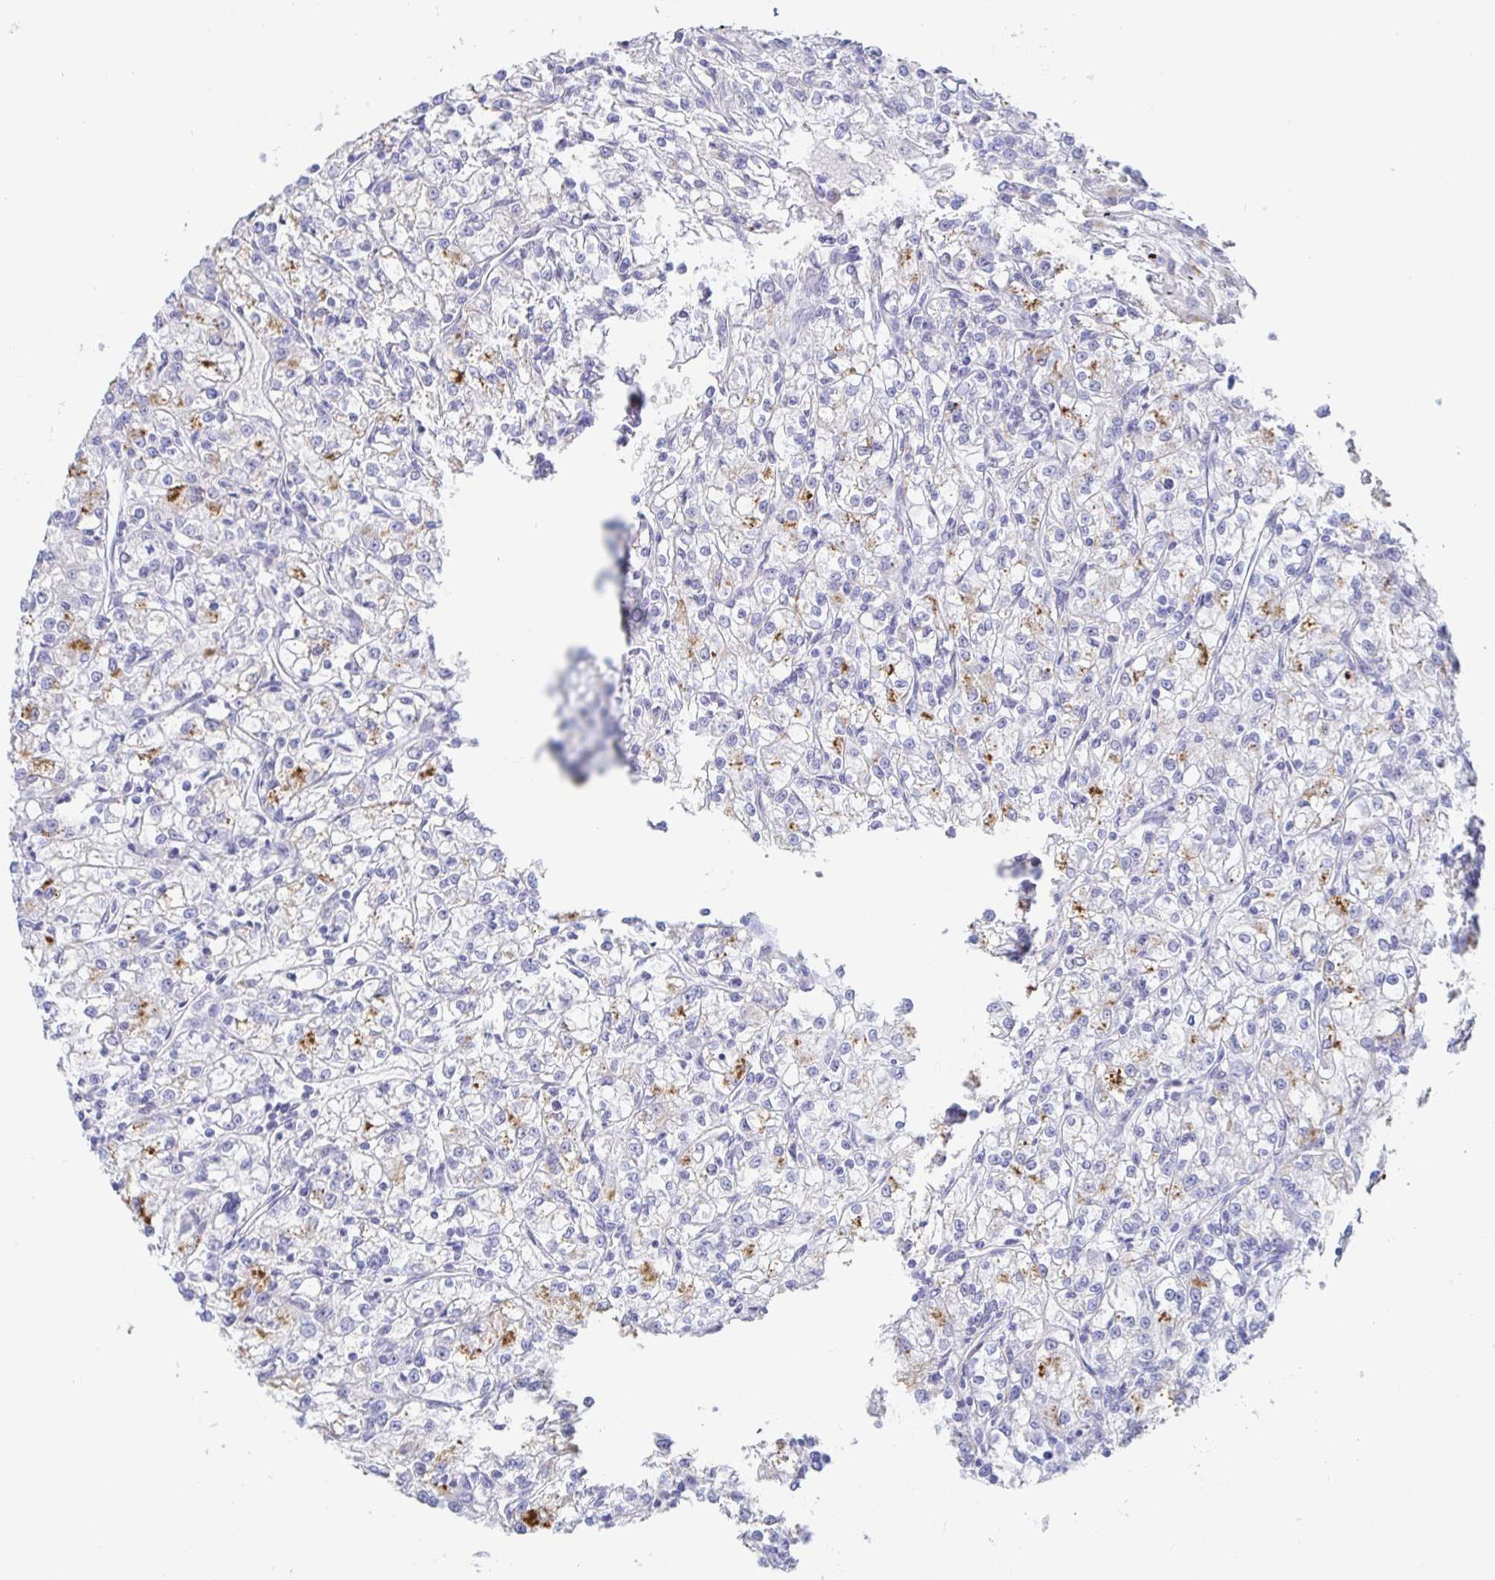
{"staining": {"intensity": "moderate", "quantity": "<25%", "location": "cytoplasmic/membranous"}, "tissue": "renal cancer", "cell_type": "Tumor cells", "image_type": "cancer", "snomed": [{"axis": "morphology", "description": "Adenocarcinoma, NOS"}, {"axis": "topography", "description": "Kidney"}], "caption": "Adenocarcinoma (renal) stained for a protein reveals moderate cytoplasmic/membranous positivity in tumor cells.", "gene": "SIAH3", "patient": {"sex": "female", "age": 59}}